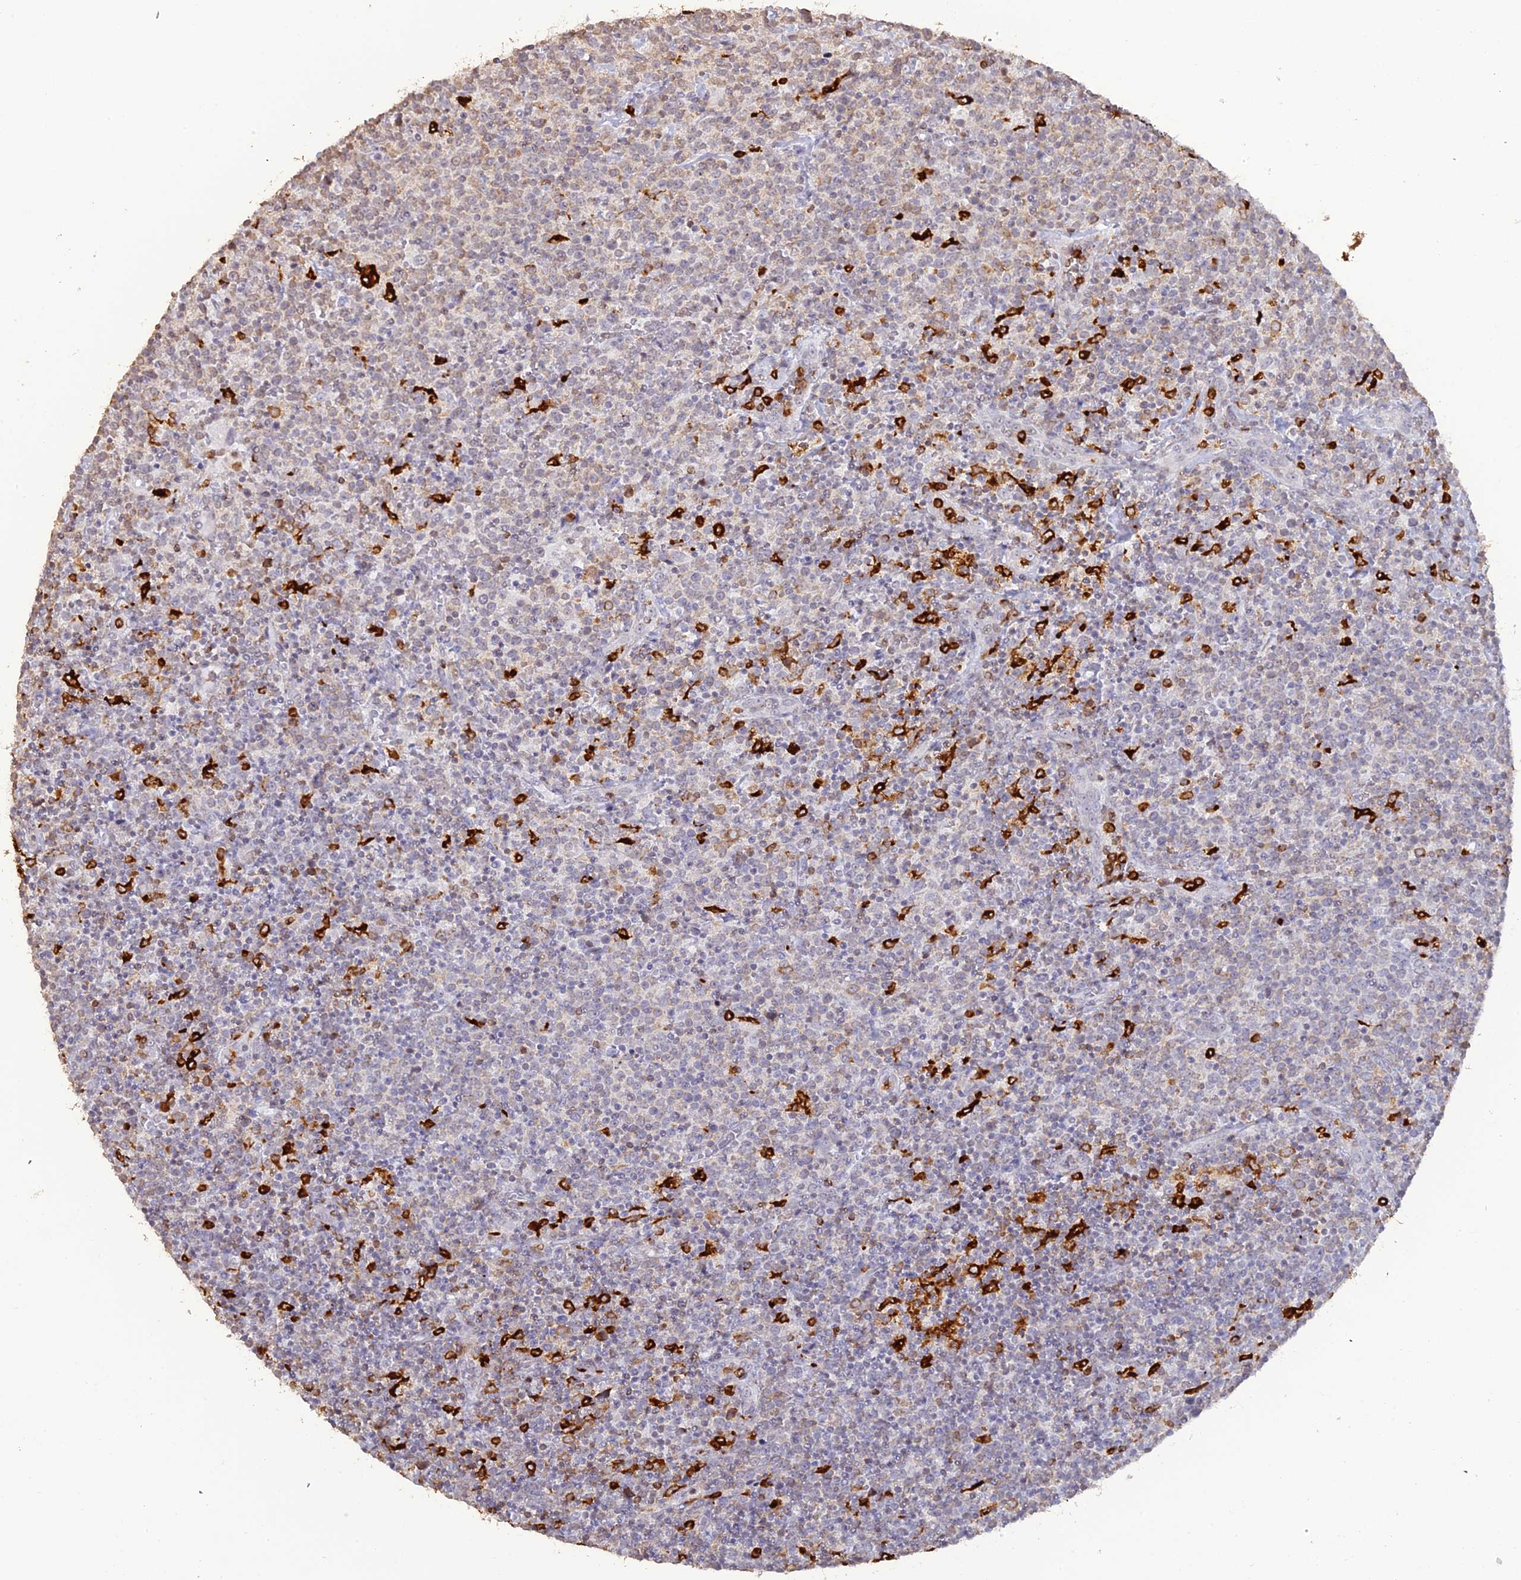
{"staining": {"intensity": "negative", "quantity": "none", "location": "none"}, "tissue": "lymphoma", "cell_type": "Tumor cells", "image_type": "cancer", "snomed": [{"axis": "morphology", "description": "Malignant lymphoma, non-Hodgkin's type, High grade"}, {"axis": "topography", "description": "Lymph node"}], "caption": "Protein analysis of lymphoma reveals no significant expression in tumor cells. (DAB IHC visualized using brightfield microscopy, high magnification).", "gene": "APOBR", "patient": {"sex": "male", "age": 61}}